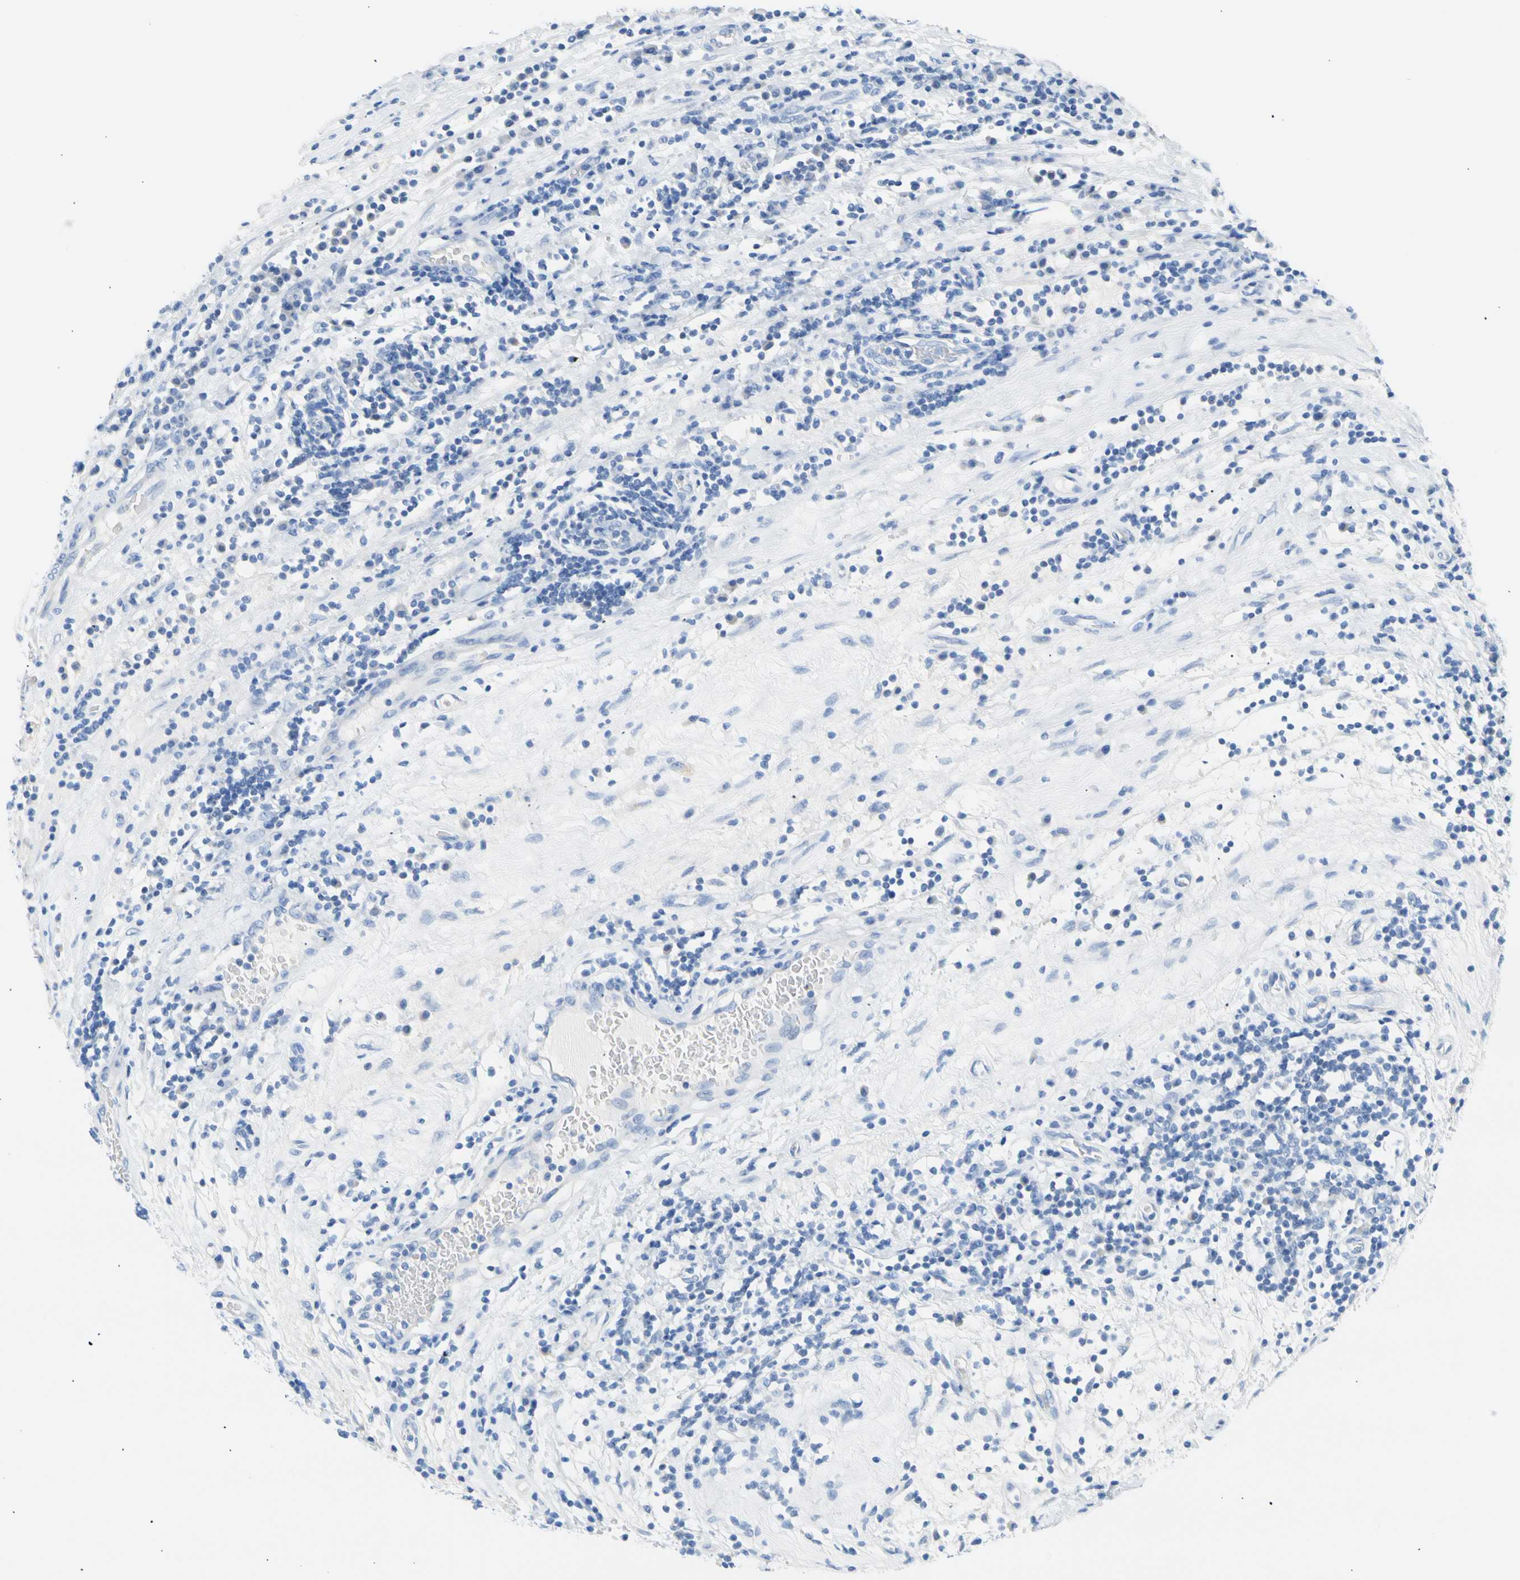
{"staining": {"intensity": "negative", "quantity": "none", "location": "none"}, "tissue": "testis cancer", "cell_type": "Tumor cells", "image_type": "cancer", "snomed": [{"axis": "morphology", "description": "Seminoma, NOS"}, {"axis": "topography", "description": "Testis"}], "caption": "DAB (3,3'-diaminobenzidine) immunohistochemical staining of human testis cancer exhibits no significant expression in tumor cells.", "gene": "CEL", "patient": {"sex": "male", "age": 43}}